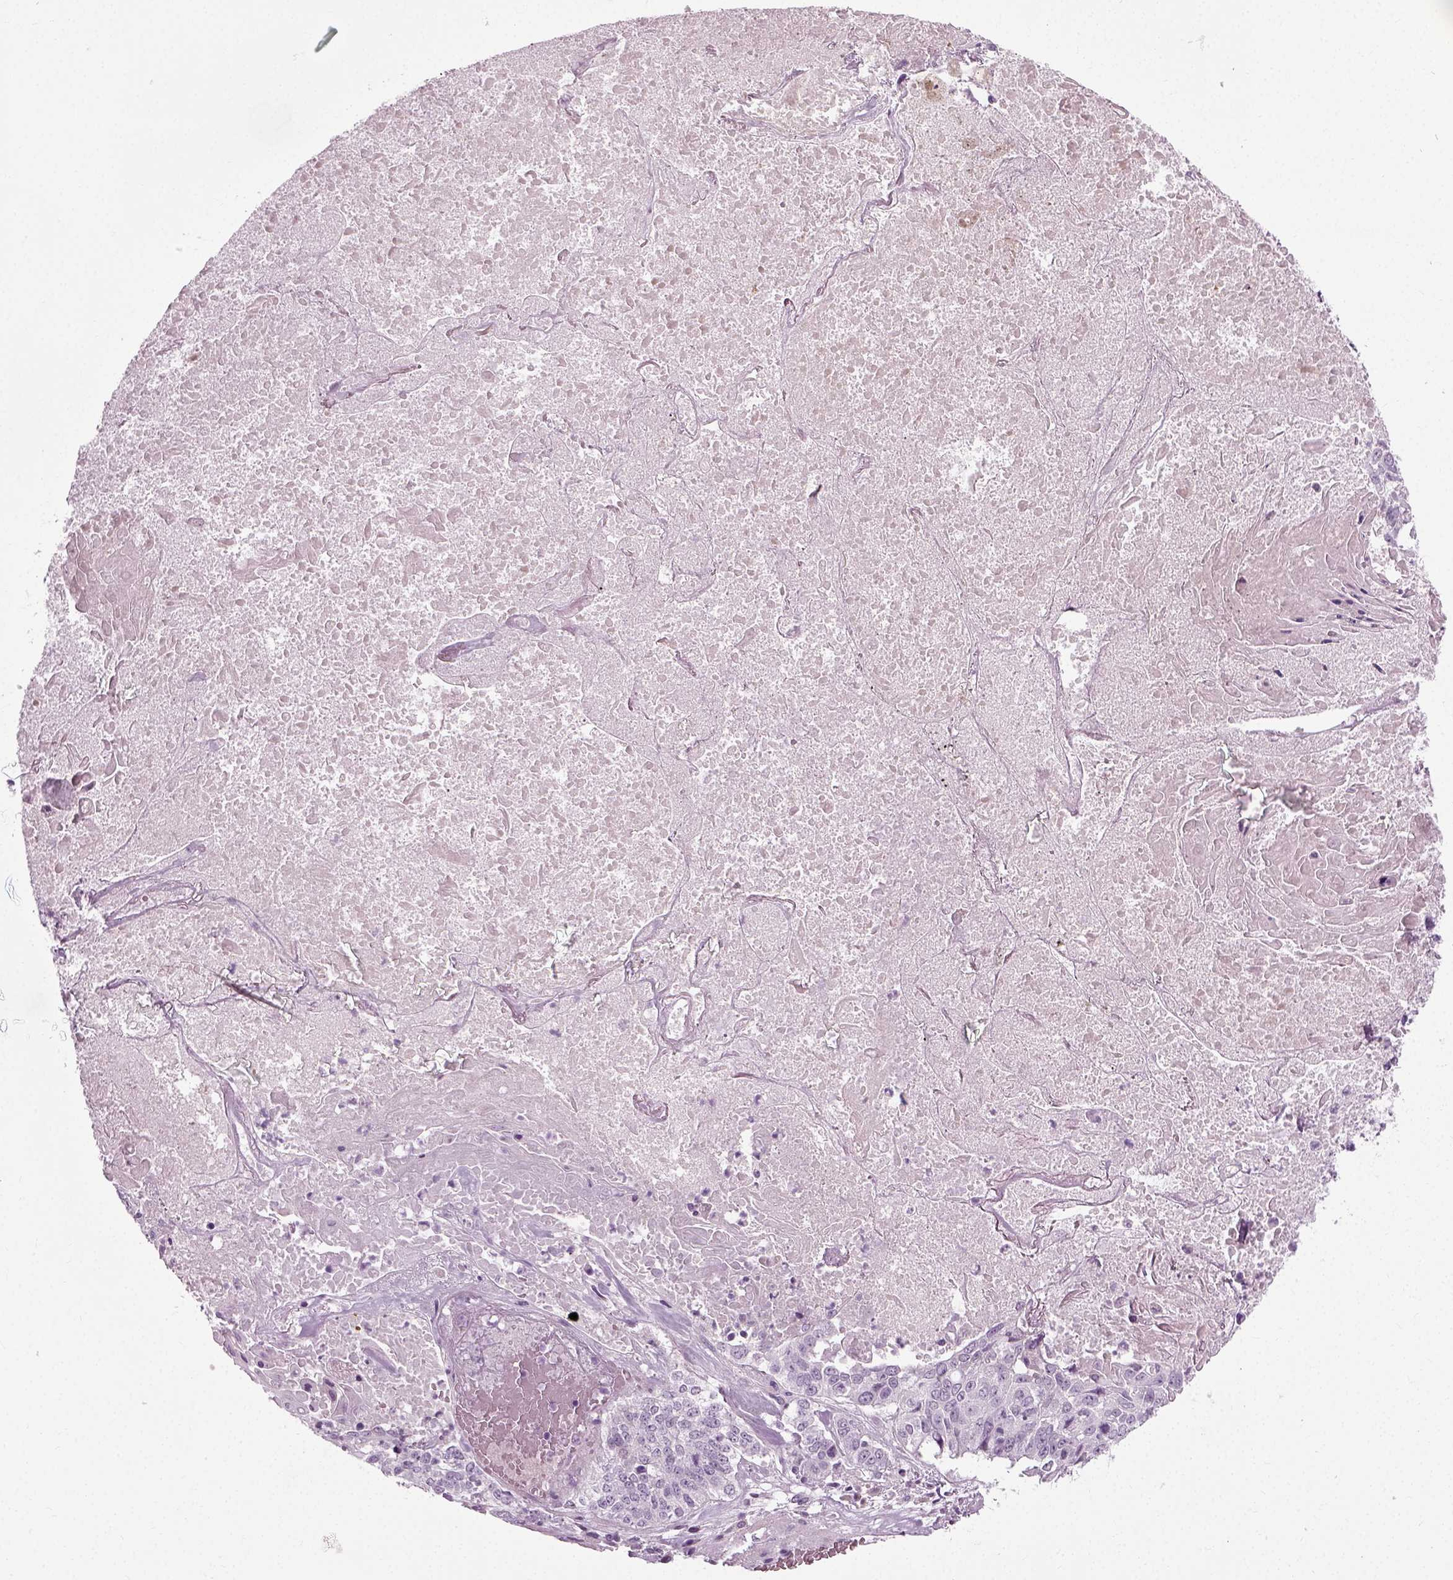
{"staining": {"intensity": "negative", "quantity": "none", "location": "none"}, "tissue": "lung cancer", "cell_type": "Tumor cells", "image_type": "cancer", "snomed": [{"axis": "morphology", "description": "Squamous cell carcinoma, NOS"}, {"axis": "topography", "description": "Lung"}], "caption": "Image shows no protein staining in tumor cells of lung cancer (squamous cell carcinoma) tissue.", "gene": "SCG5", "patient": {"sex": "male", "age": 64}}